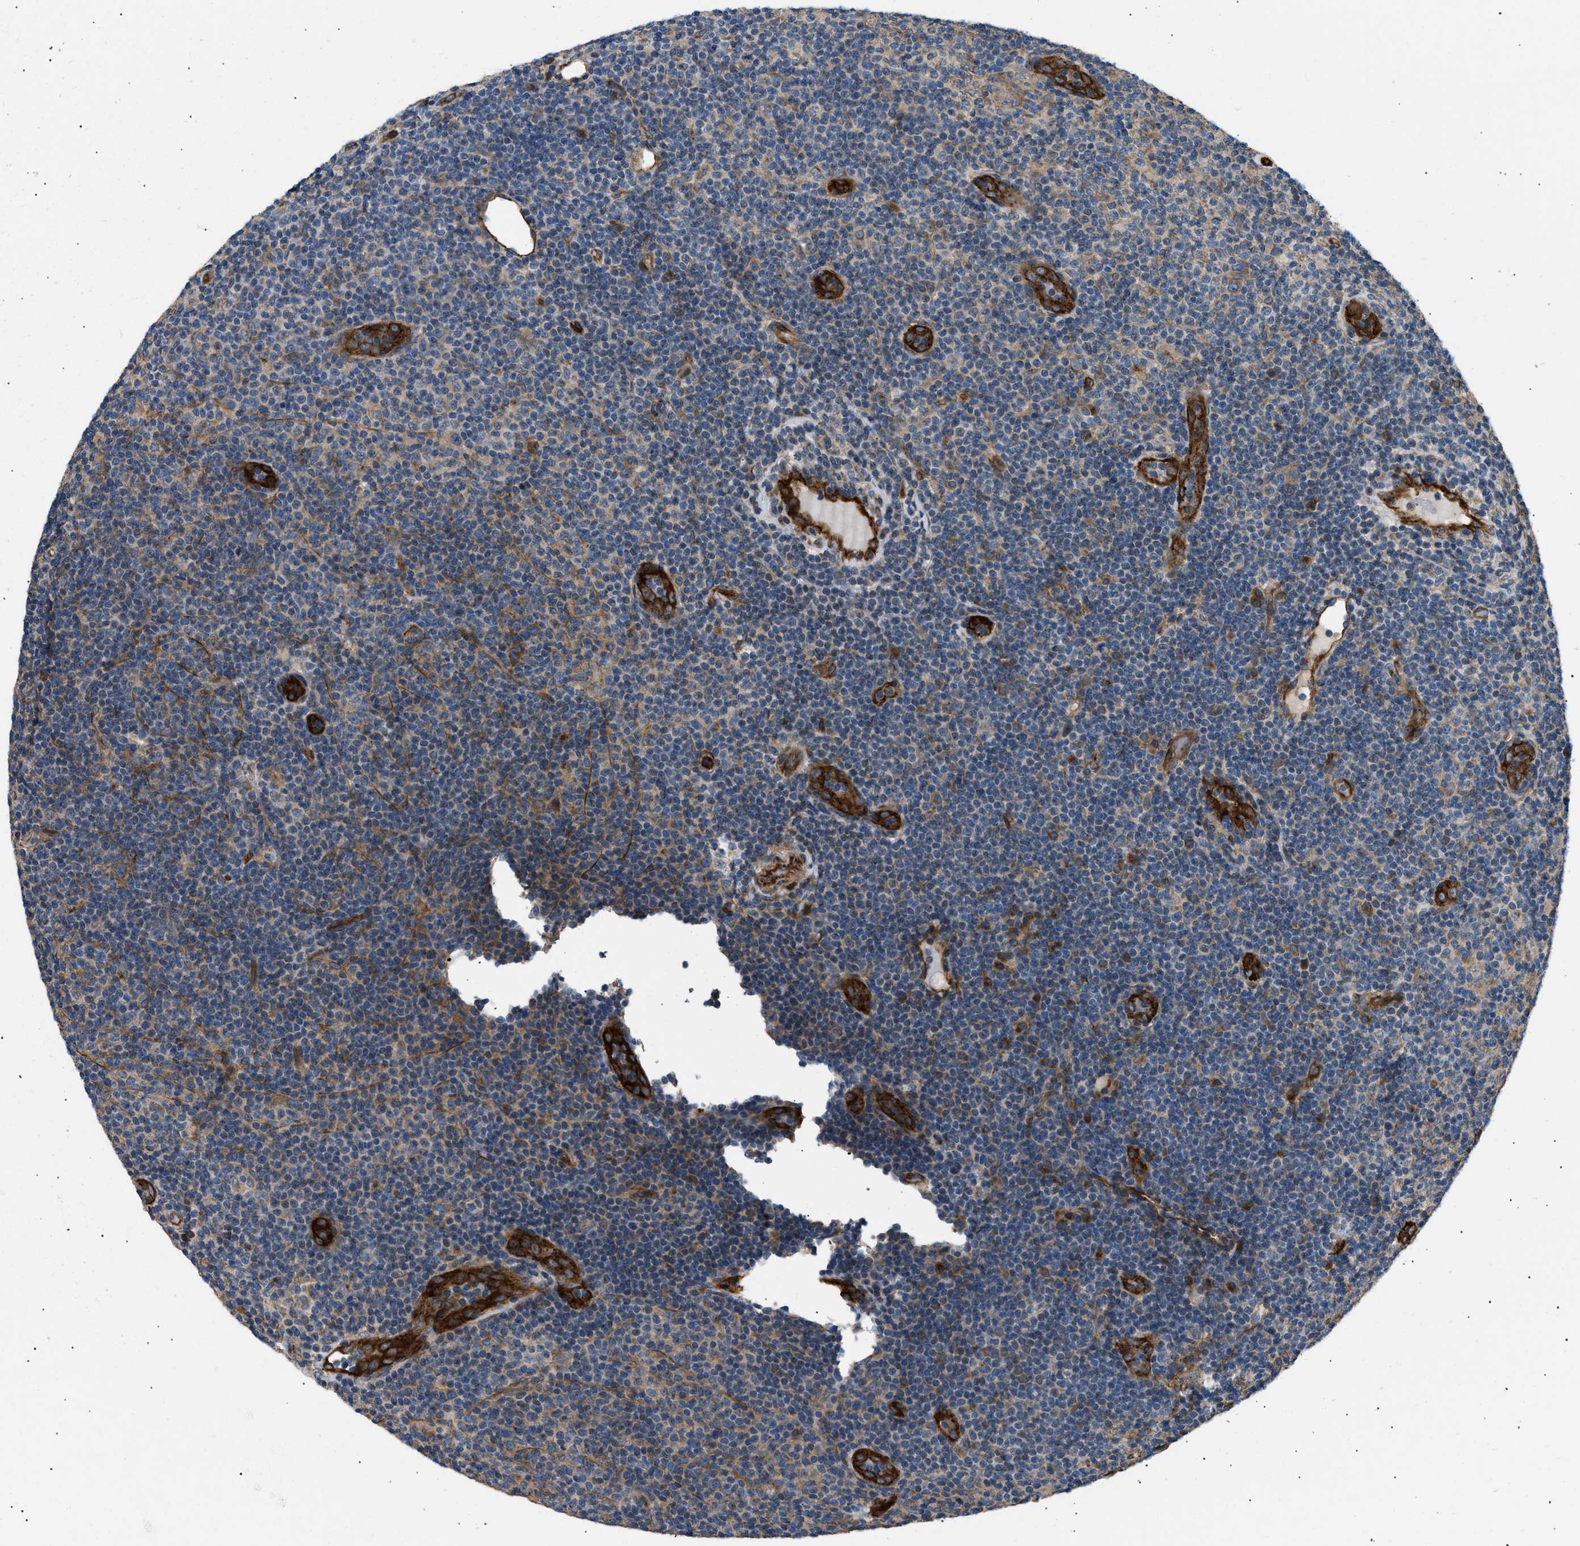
{"staining": {"intensity": "weak", "quantity": "25%-75%", "location": "cytoplasmic/membranous"}, "tissue": "lymphoma", "cell_type": "Tumor cells", "image_type": "cancer", "snomed": [{"axis": "morphology", "description": "Malignant lymphoma, non-Hodgkin's type, Low grade"}, {"axis": "topography", "description": "Lymph node"}], "caption": "Lymphoma stained for a protein (brown) exhibits weak cytoplasmic/membranous positive expression in about 25%-75% of tumor cells.", "gene": "LYSMD3", "patient": {"sex": "male", "age": 83}}